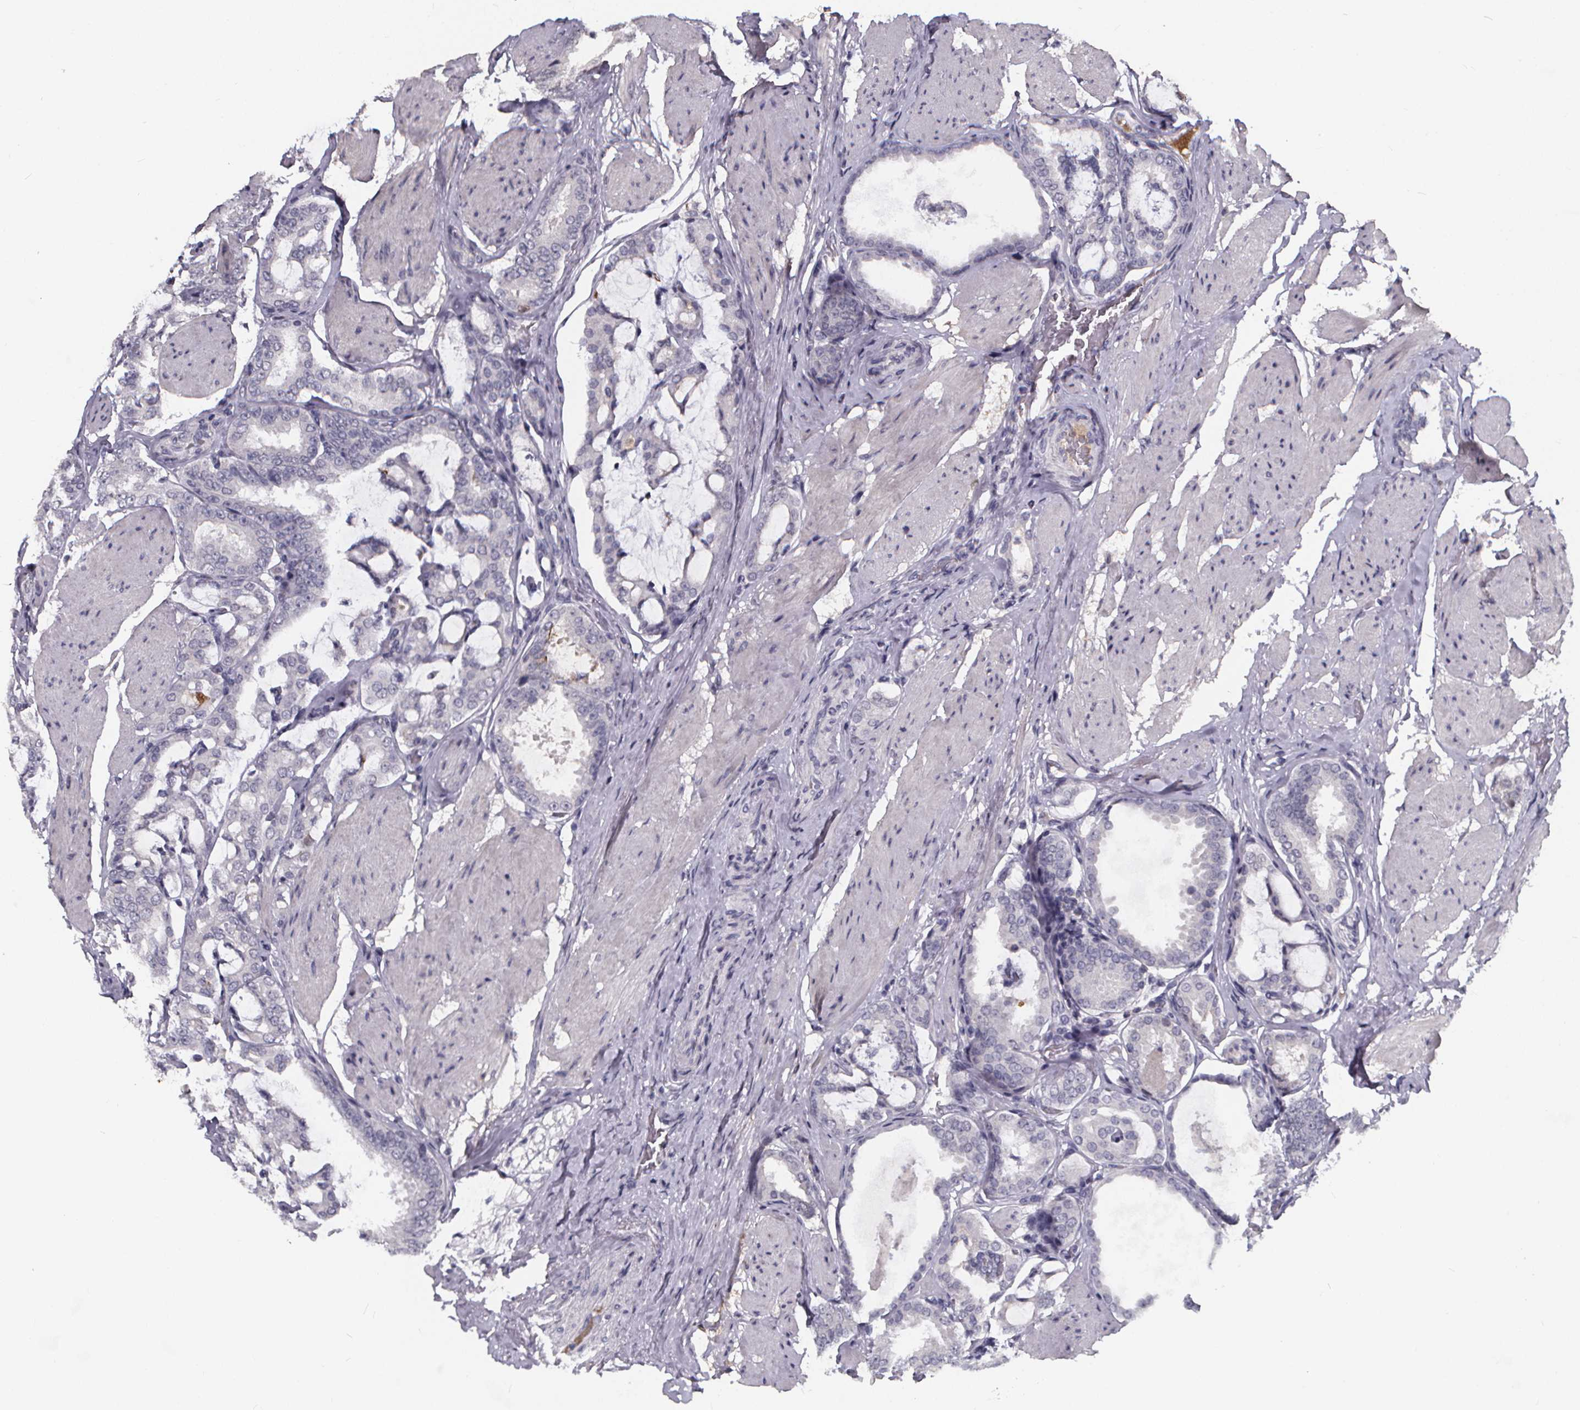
{"staining": {"intensity": "negative", "quantity": "none", "location": "none"}, "tissue": "prostate cancer", "cell_type": "Tumor cells", "image_type": "cancer", "snomed": [{"axis": "morphology", "description": "Adenocarcinoma, High grade"}, {"axis": "topography", "description": "Prostate"}], "caption": "High-grade adenocarcinoma (prostate) was stained to show a protein in brown. There is no significant staining in tumor cells. Nuclei are stained in blue.", "gene": "AGT", "patient": {"sex": "male", "age": 63}}